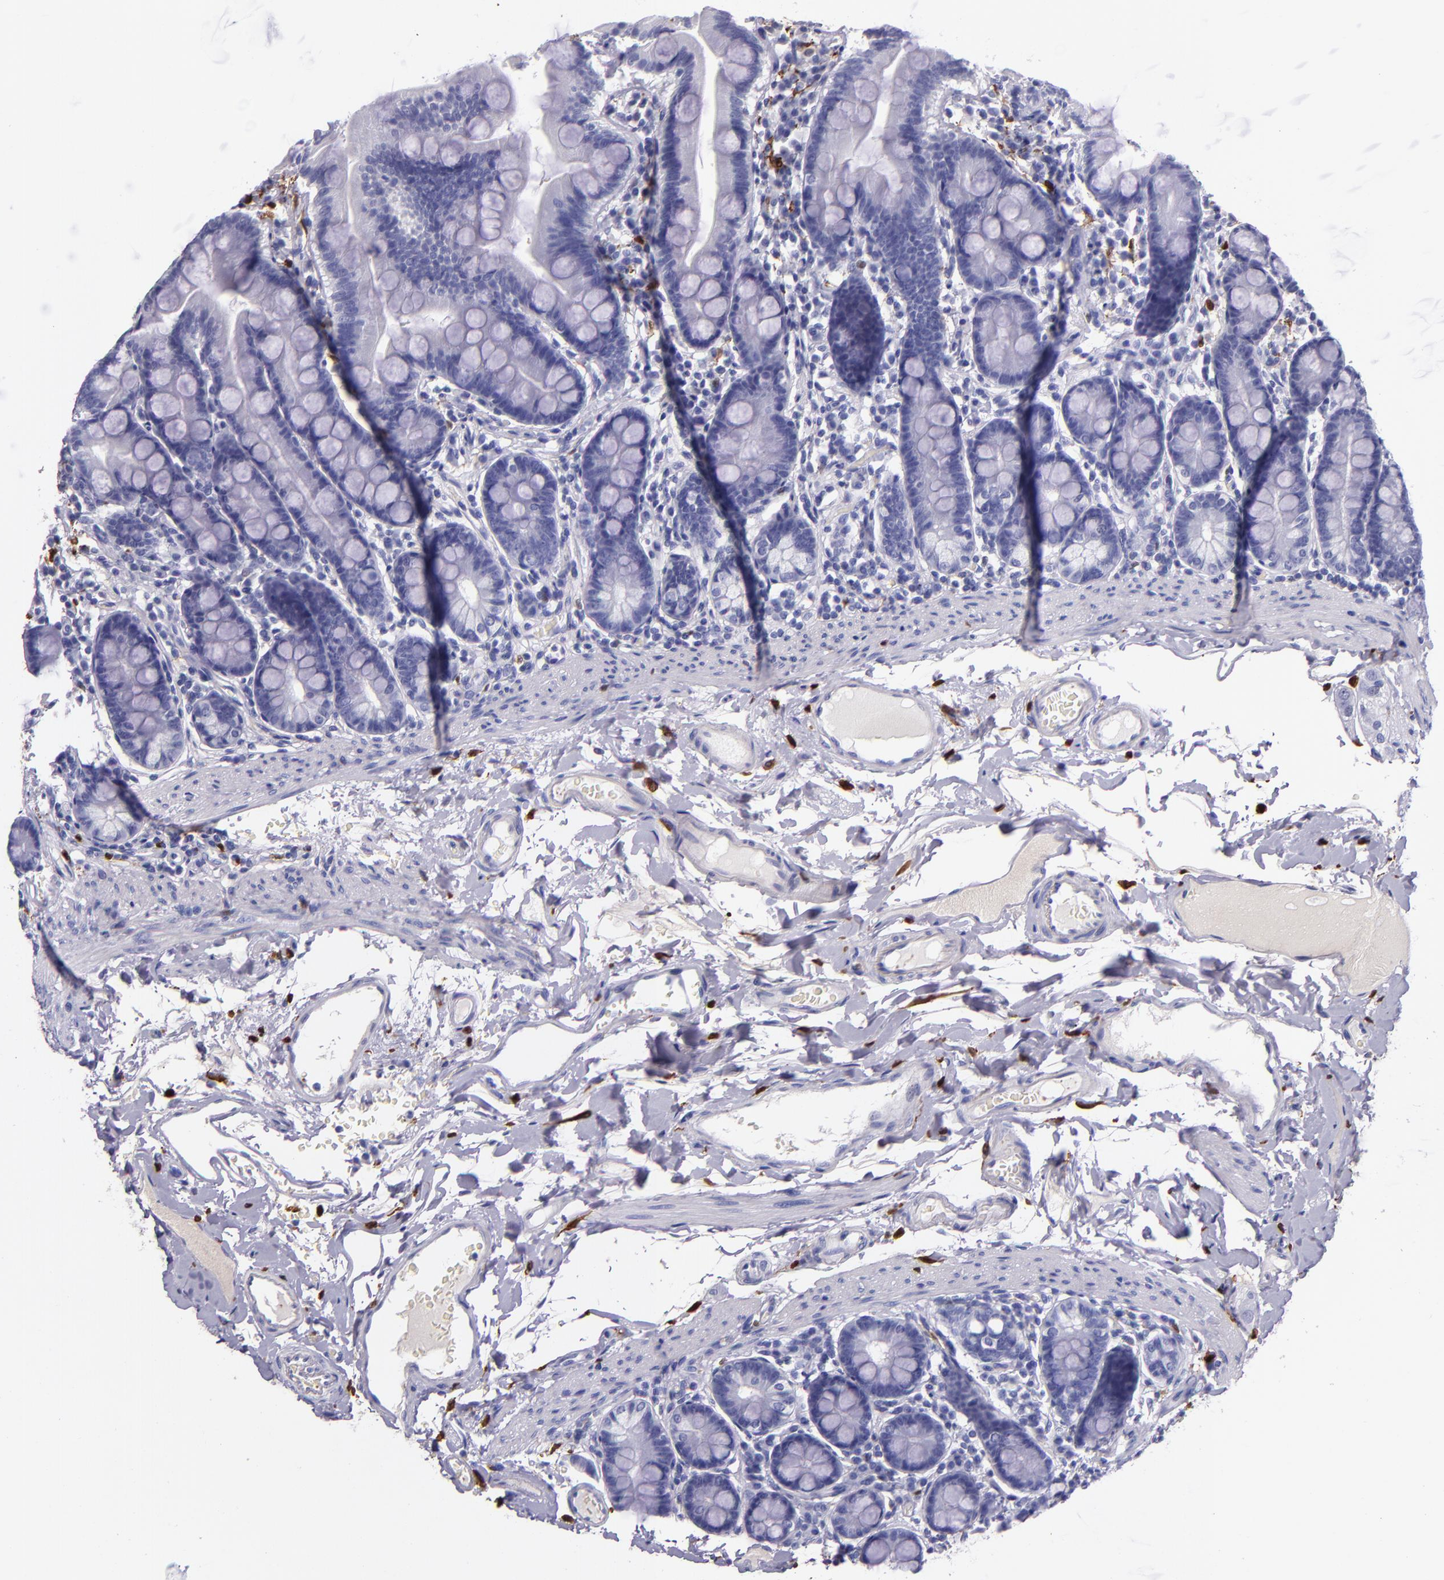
{"staining": {"intensity": "negative", "quantity": "none", "location": "none"}, "tissue": "duodenum", "cell_type": "Glandular cells", "image_type": "normal", "snomed": [{"axis": "morphology", "description": "Normal tissue, NOS"}, {"axis": "topography", "description": "Duodenum"}], "caption": "Glandular cells are negative for protein expression in unremarkable human duodenum. Nuclei are stained in blue.", "gene": "F13A1", "patient": {"sex": "male", "age": 50}}